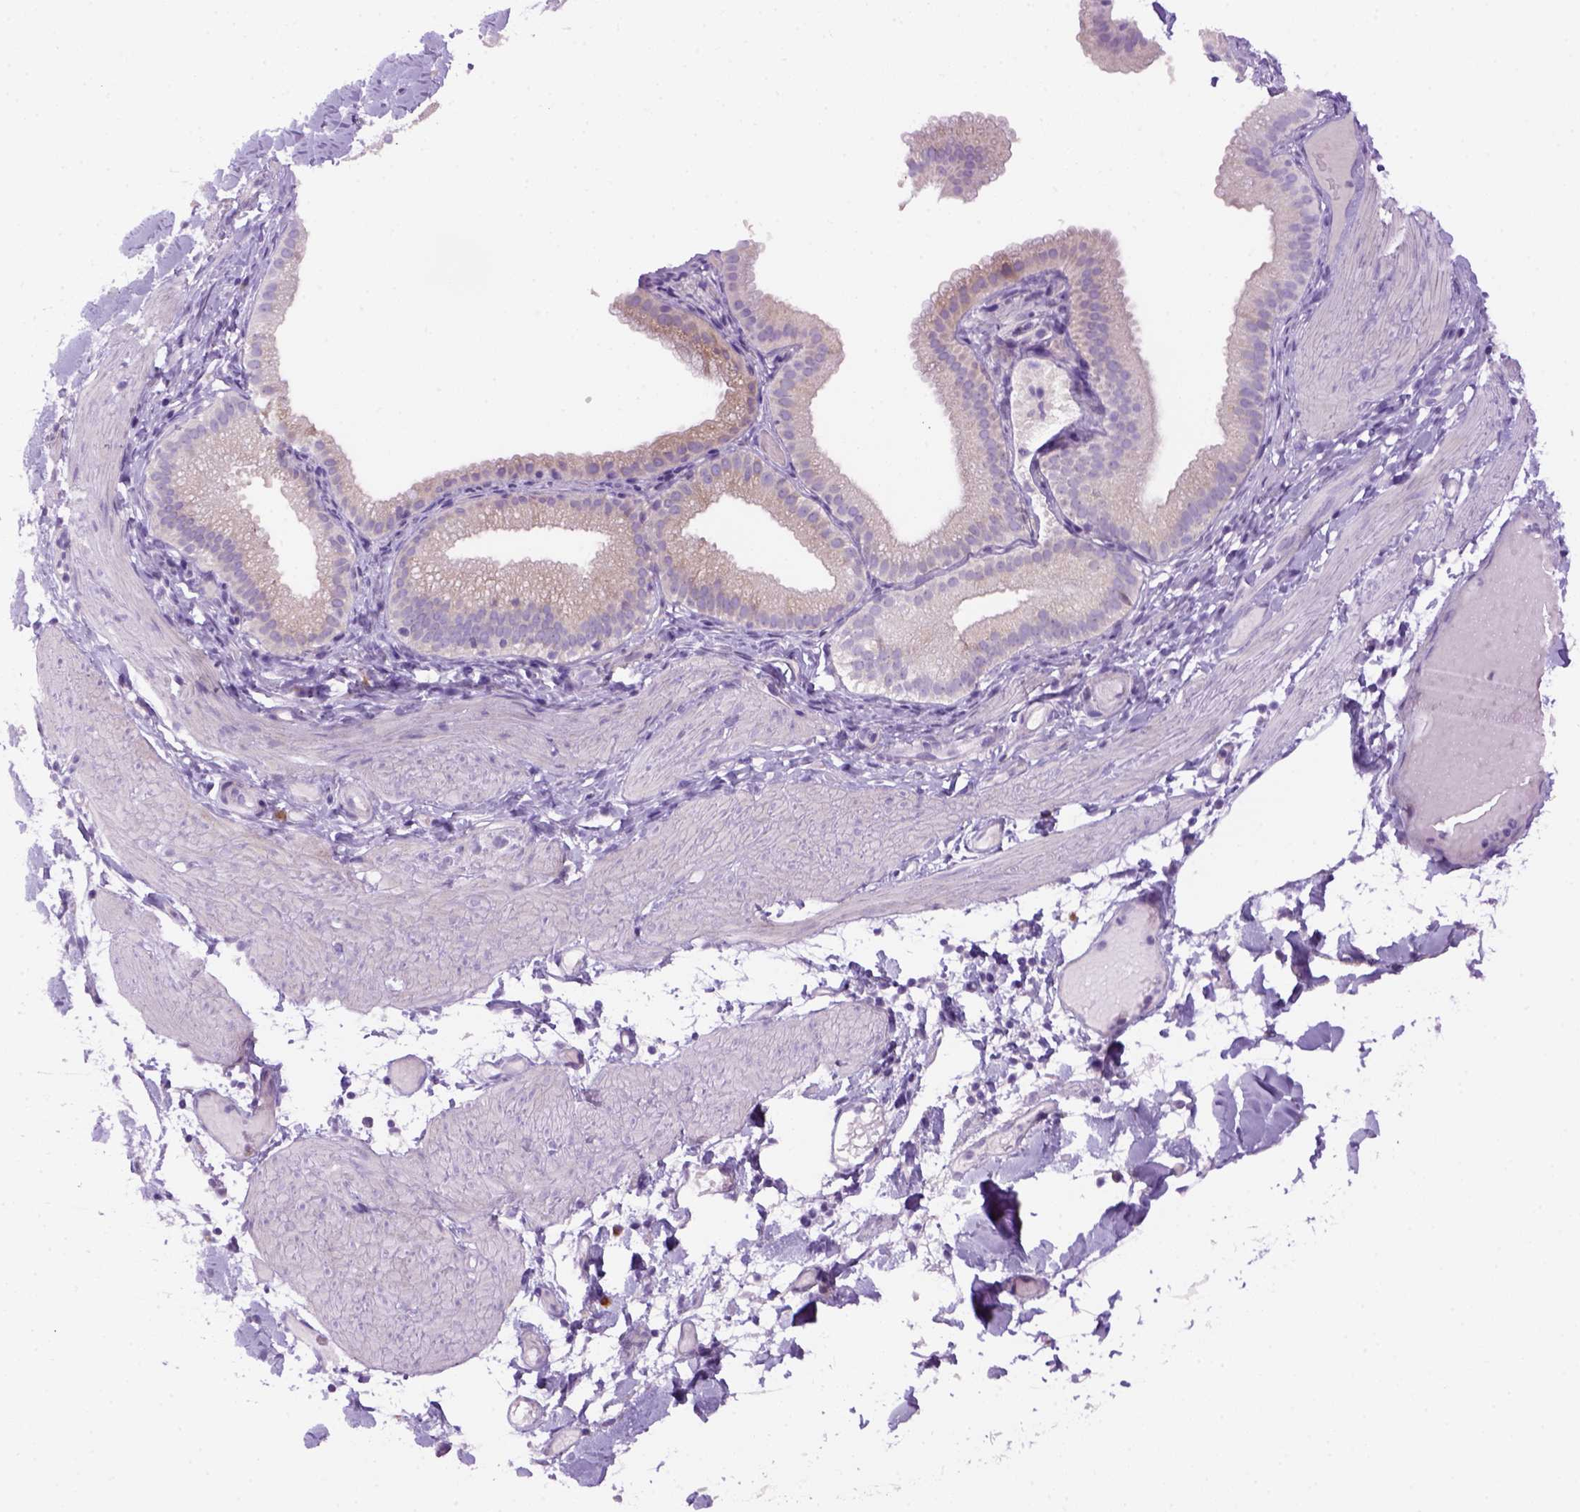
{"staining": {"intensity": "negative", "quantity": "none", "location": "none"}, "tissue": "adipose tissue", "cell_type": "Adipocytes", "image_type": "normal", "snomed": [{"axis": "morphology", "description": "Normal tissue, NOS"}, {"axis": "topography", "description": "Gallbladder"}, {"axis": "topography", "description": "Peripheral nerve tissue"}], "caption": "IHC histopathology image of benign adipose tissue: adipose tissue stained with DAB (3,3'-diaminobenzidine) demonstrates no significant protein positivity in adipocytes. (IHC, brightfield microscopy, high magnification).", "gene": "DNAH11", "patient": {"sex": "female", "age": 45}}